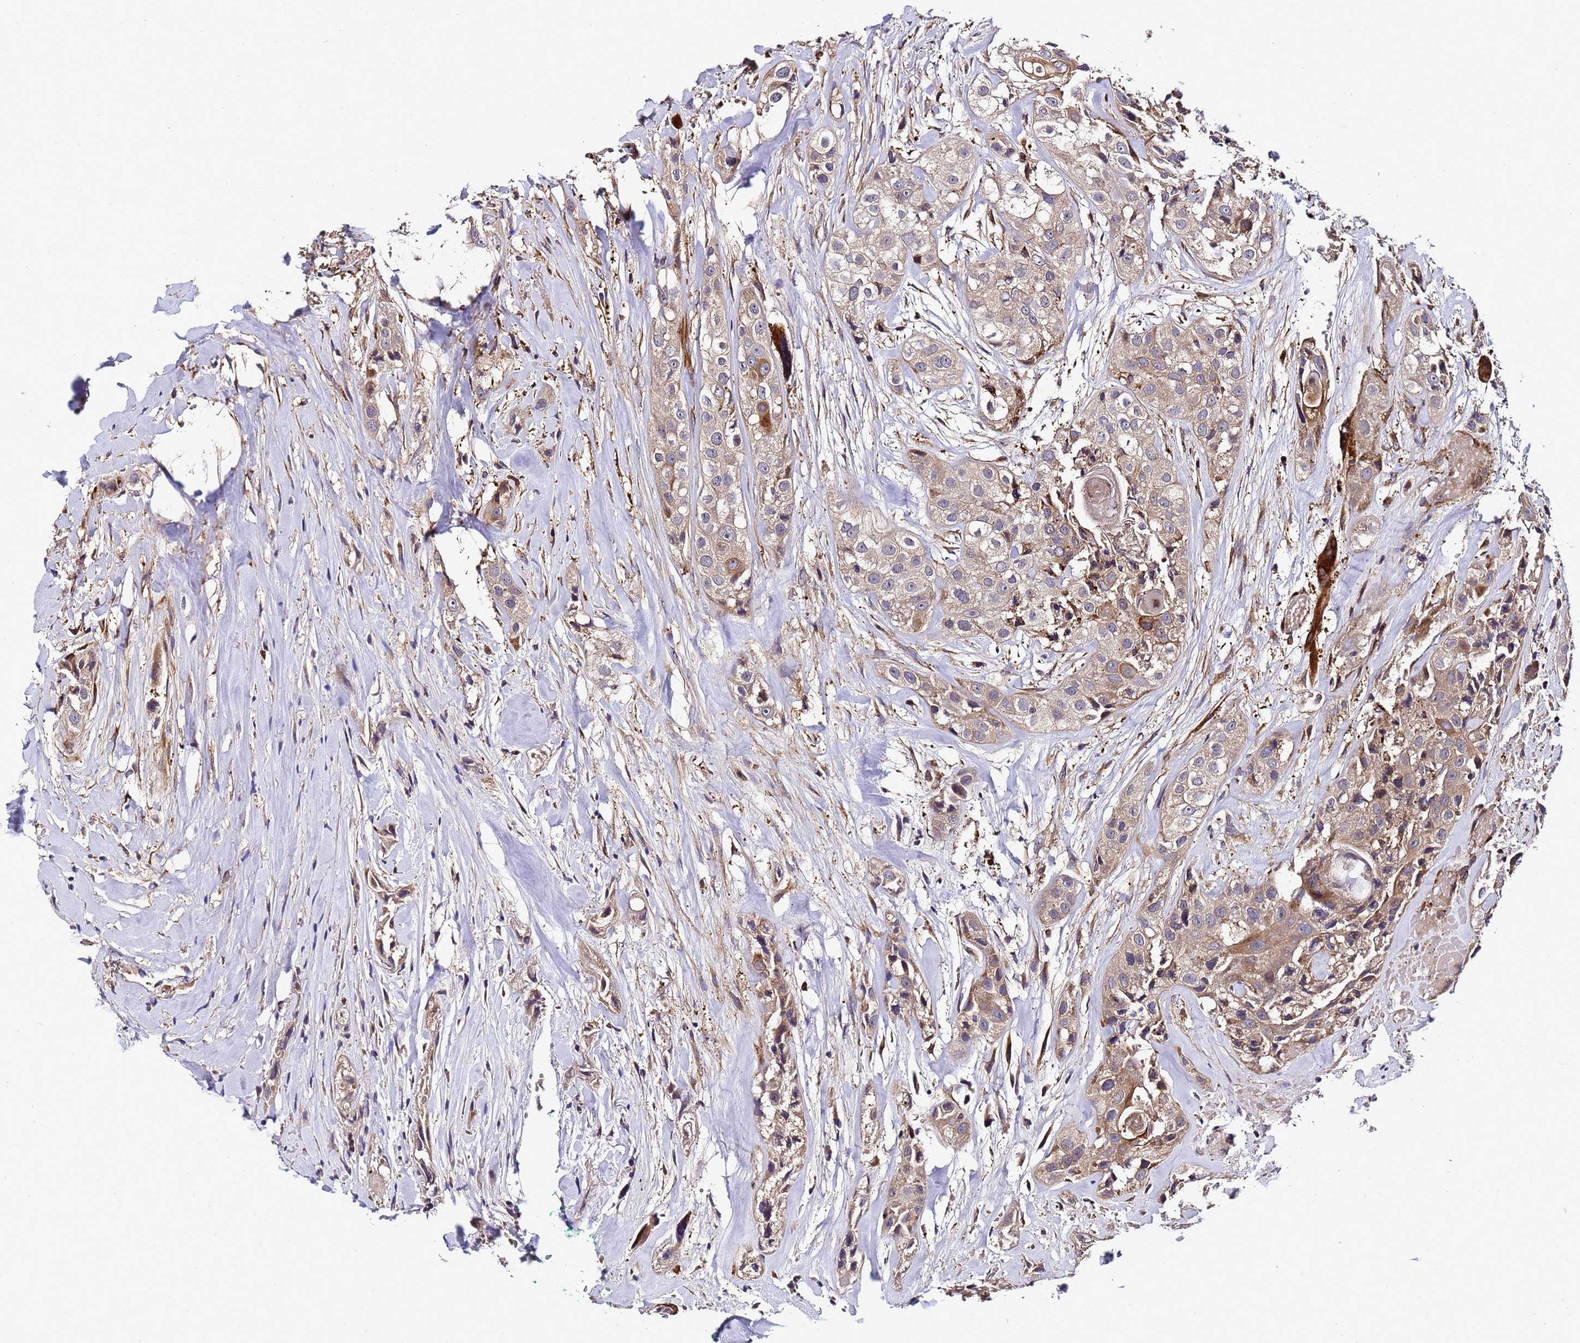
{"staining": {"intensity": "moderate", "quantity": "25%-75%", "location": "cytoplasmic/membranous"}, "tissue": "head and neck cancer", "cell_type": "Tumor cells", "image_type": "cancer", "snomed": [{"axis": "morphology", "description": "Normal tissue, NOS"}, {"axis": "morphology", "description": "Squamous cell carcinoma, NOS"}, {"axis": "topography", "description": "Skeletal muscle"}, {"axis": "topography", "description": "Head-Neck"}], "caption": "Squamous cell carcinoma (head and neck) stained for a protein displays moderate cytoplasmic/membranous positivity in tumor cells.", "gene": "MOCS1", "patient": {"sex": "male", "age": 51}}